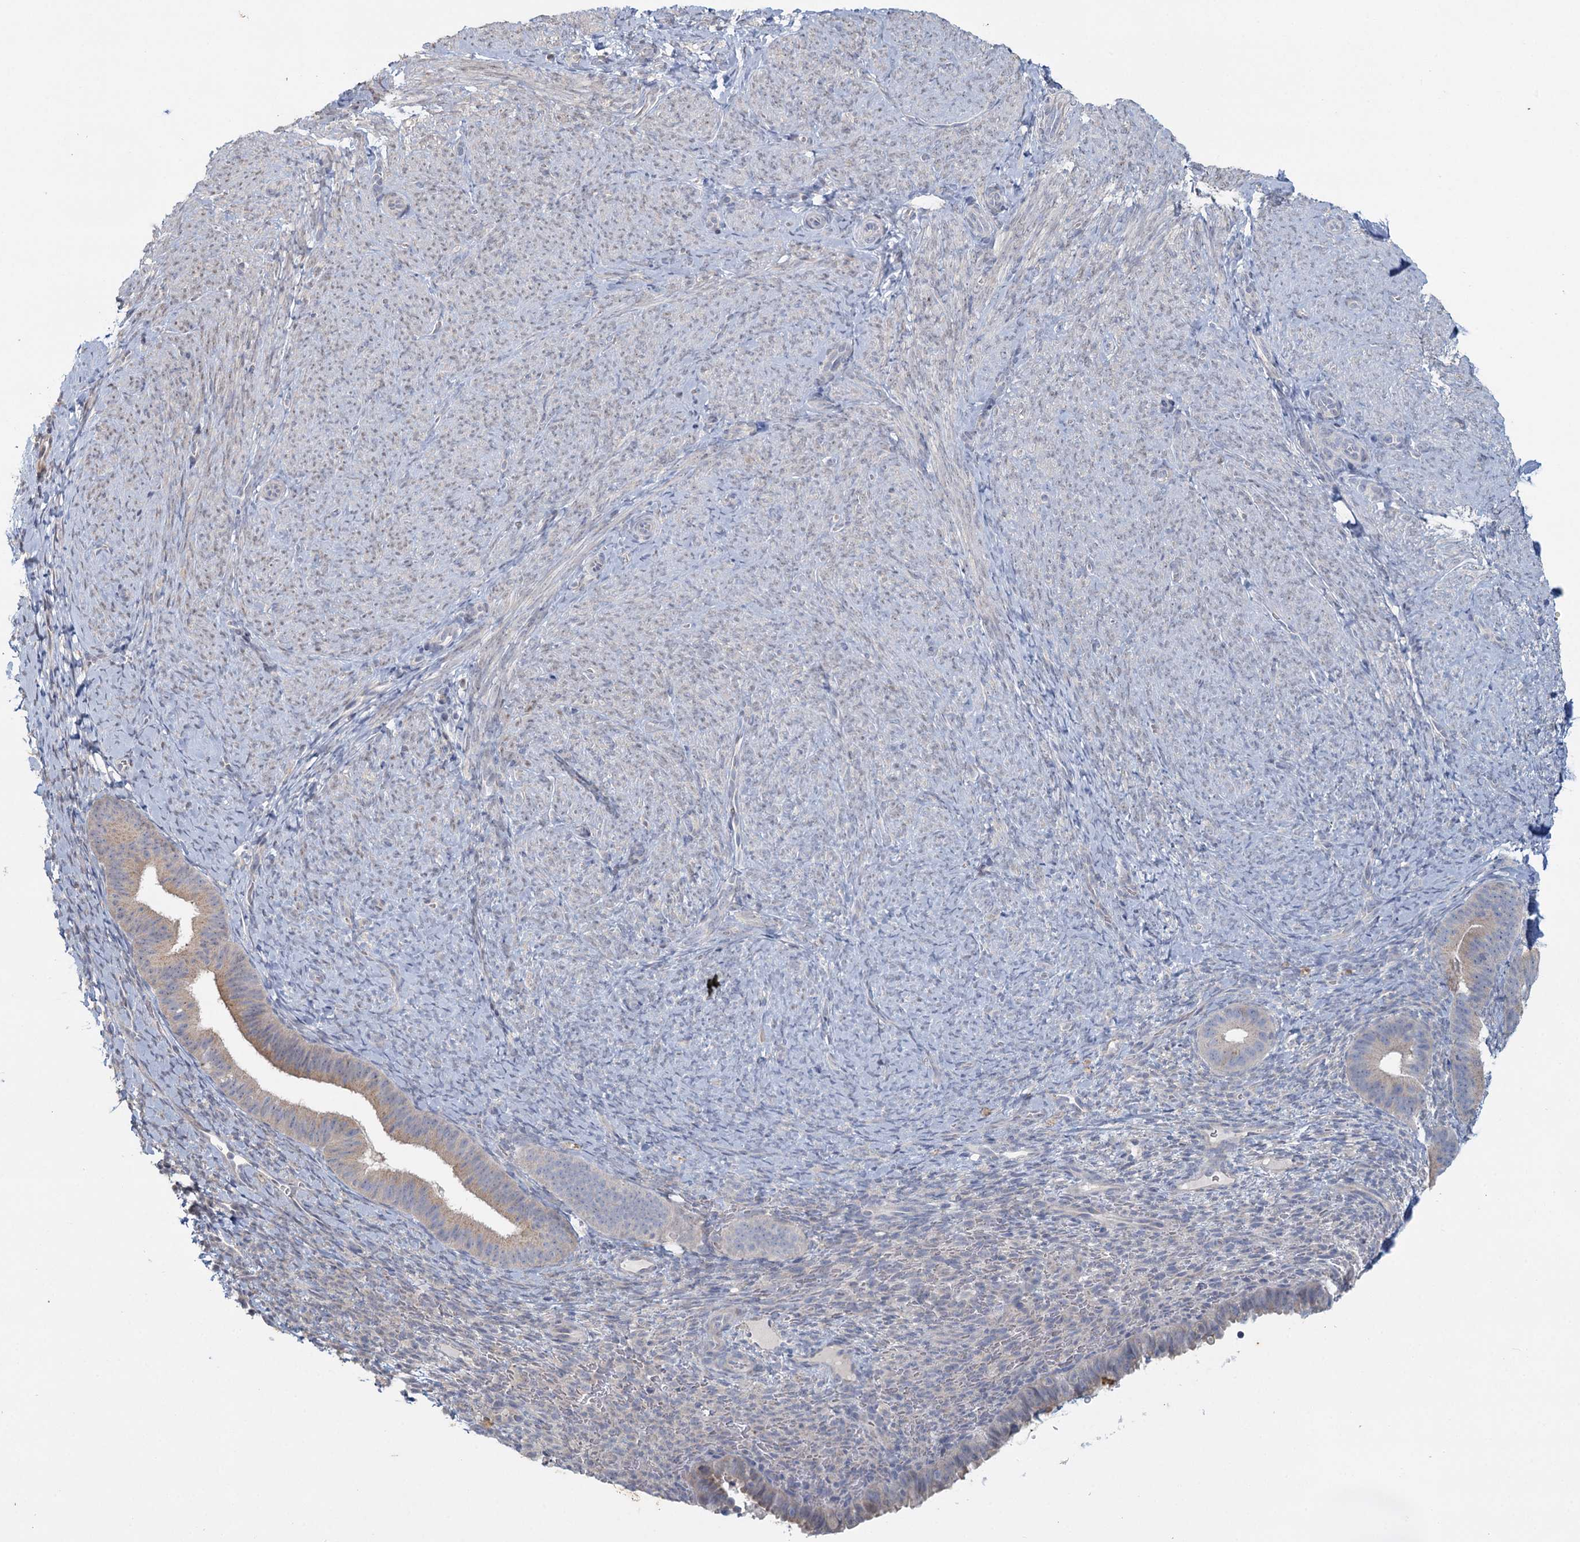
{"staining": {"intensity": "negative", "quantity": "none", "location": "none"}, "tissue": "endometrium", "cell_type": "Cells in endometrial stroma", "image_type": "normal", "snomed": [{"axis": "morphology", "description": "Normal tissue, NOS"}, {"axis": "topography", "description": "Endometrium"}], "caption": "A high-resolution histopathology image shows immunohistochemistry (IHC) staining of unremarkable endometrium, which displays no significant staining in cells in endometrial stroma.", "gene": "MYO7B", "patient": {"sex": "female", "age": 65}}